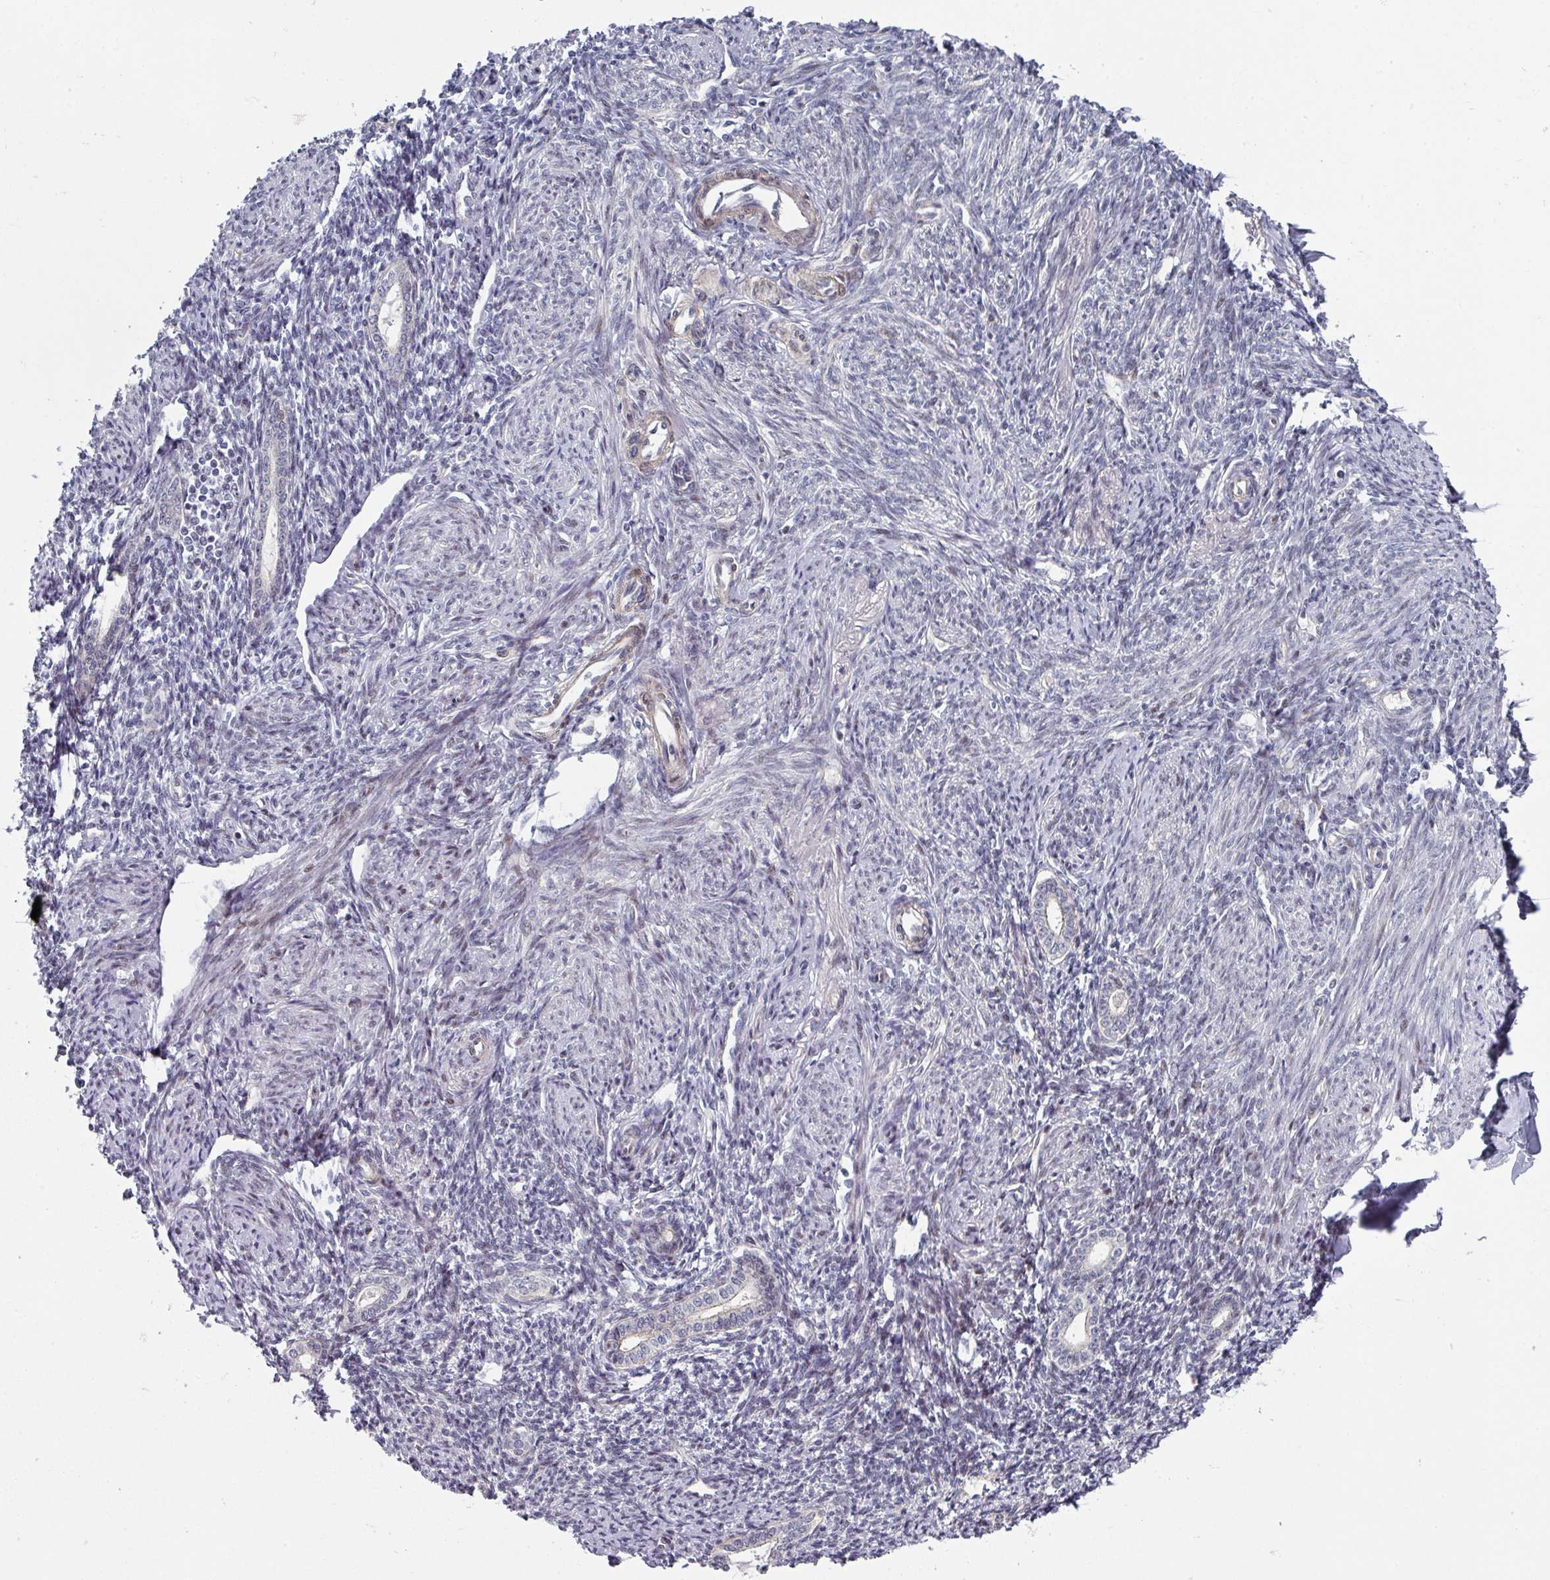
{"staining": {"intensity": "negative", "quantity": "none", "location": "none"}, "tissue": "endometrium", "cell_type": "Cells in endometrial stroma", "image_type": "normal", "snomed": [{"axis": "morphology", "description": "Normal tissue, NOS"}, {"axis": "topography", "description": "Endometrium"}], "caption": "An IHC image of normal endometrium is shown. There is no staining in cells in endometrial stroma of endometrium. (Stains: DAB (3,3'-diaminobenzidine) immunohistochemistry with hematoxylin counter stain, Microscopy: brightfield microscopy at high magnification).", "gene": "TMCC1", "patient": {"sex": "female", "age": 63}}